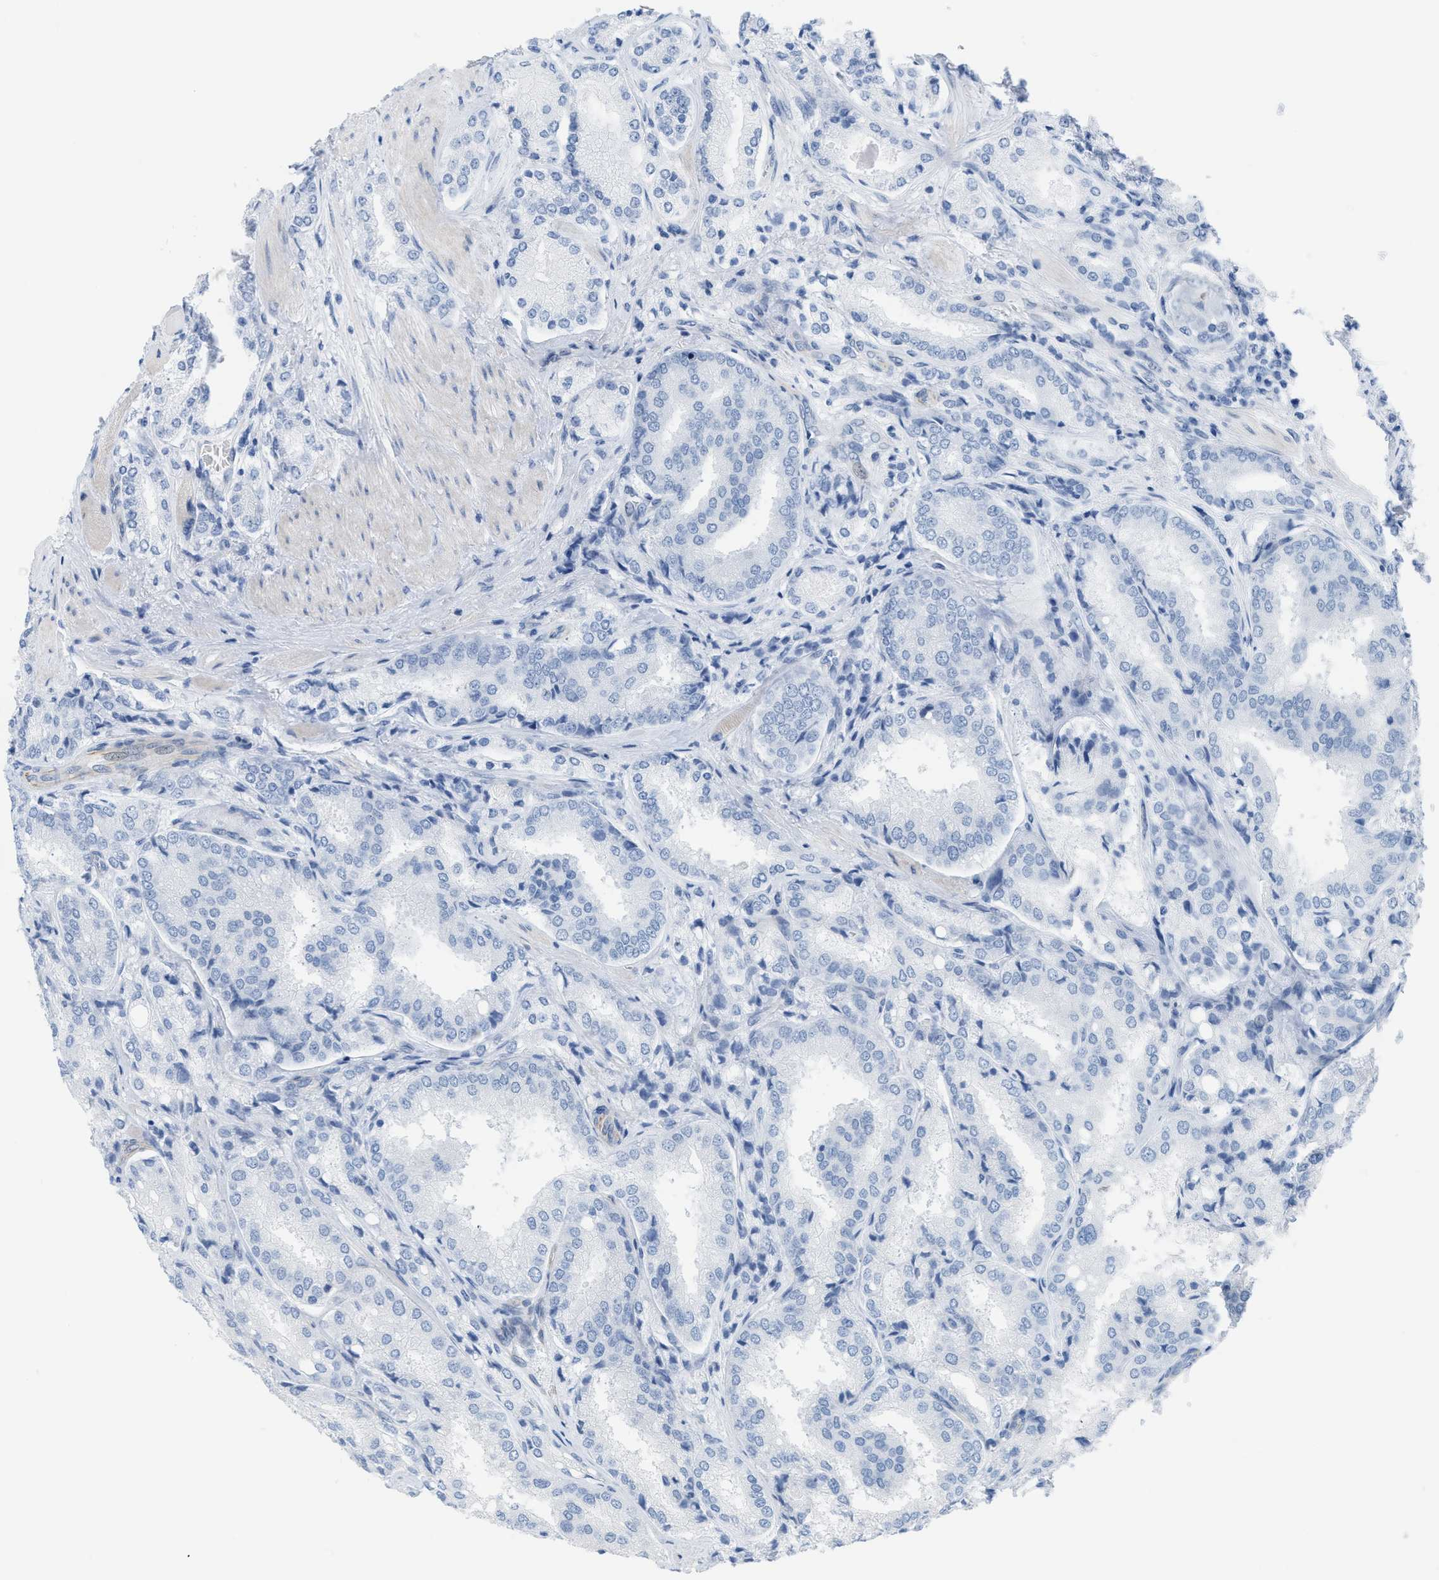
{"staining": {"intensity": "negative", "quantity": "none", "location": "none"}, "tissue": "prostate cancer", "cell_type": "Tumor cells", "image_type": "cancer", "snomed": [{"axis": "morphology", "description": "Adenocarcinoma, High grade"}, {"axis": "topography", "description": "Prostate"}], "caption": "There is no significant positivity in tumor cells of prostate cancer.", "gene": "SLC12A1", "patient": {"sex": "male", "age": 50}}